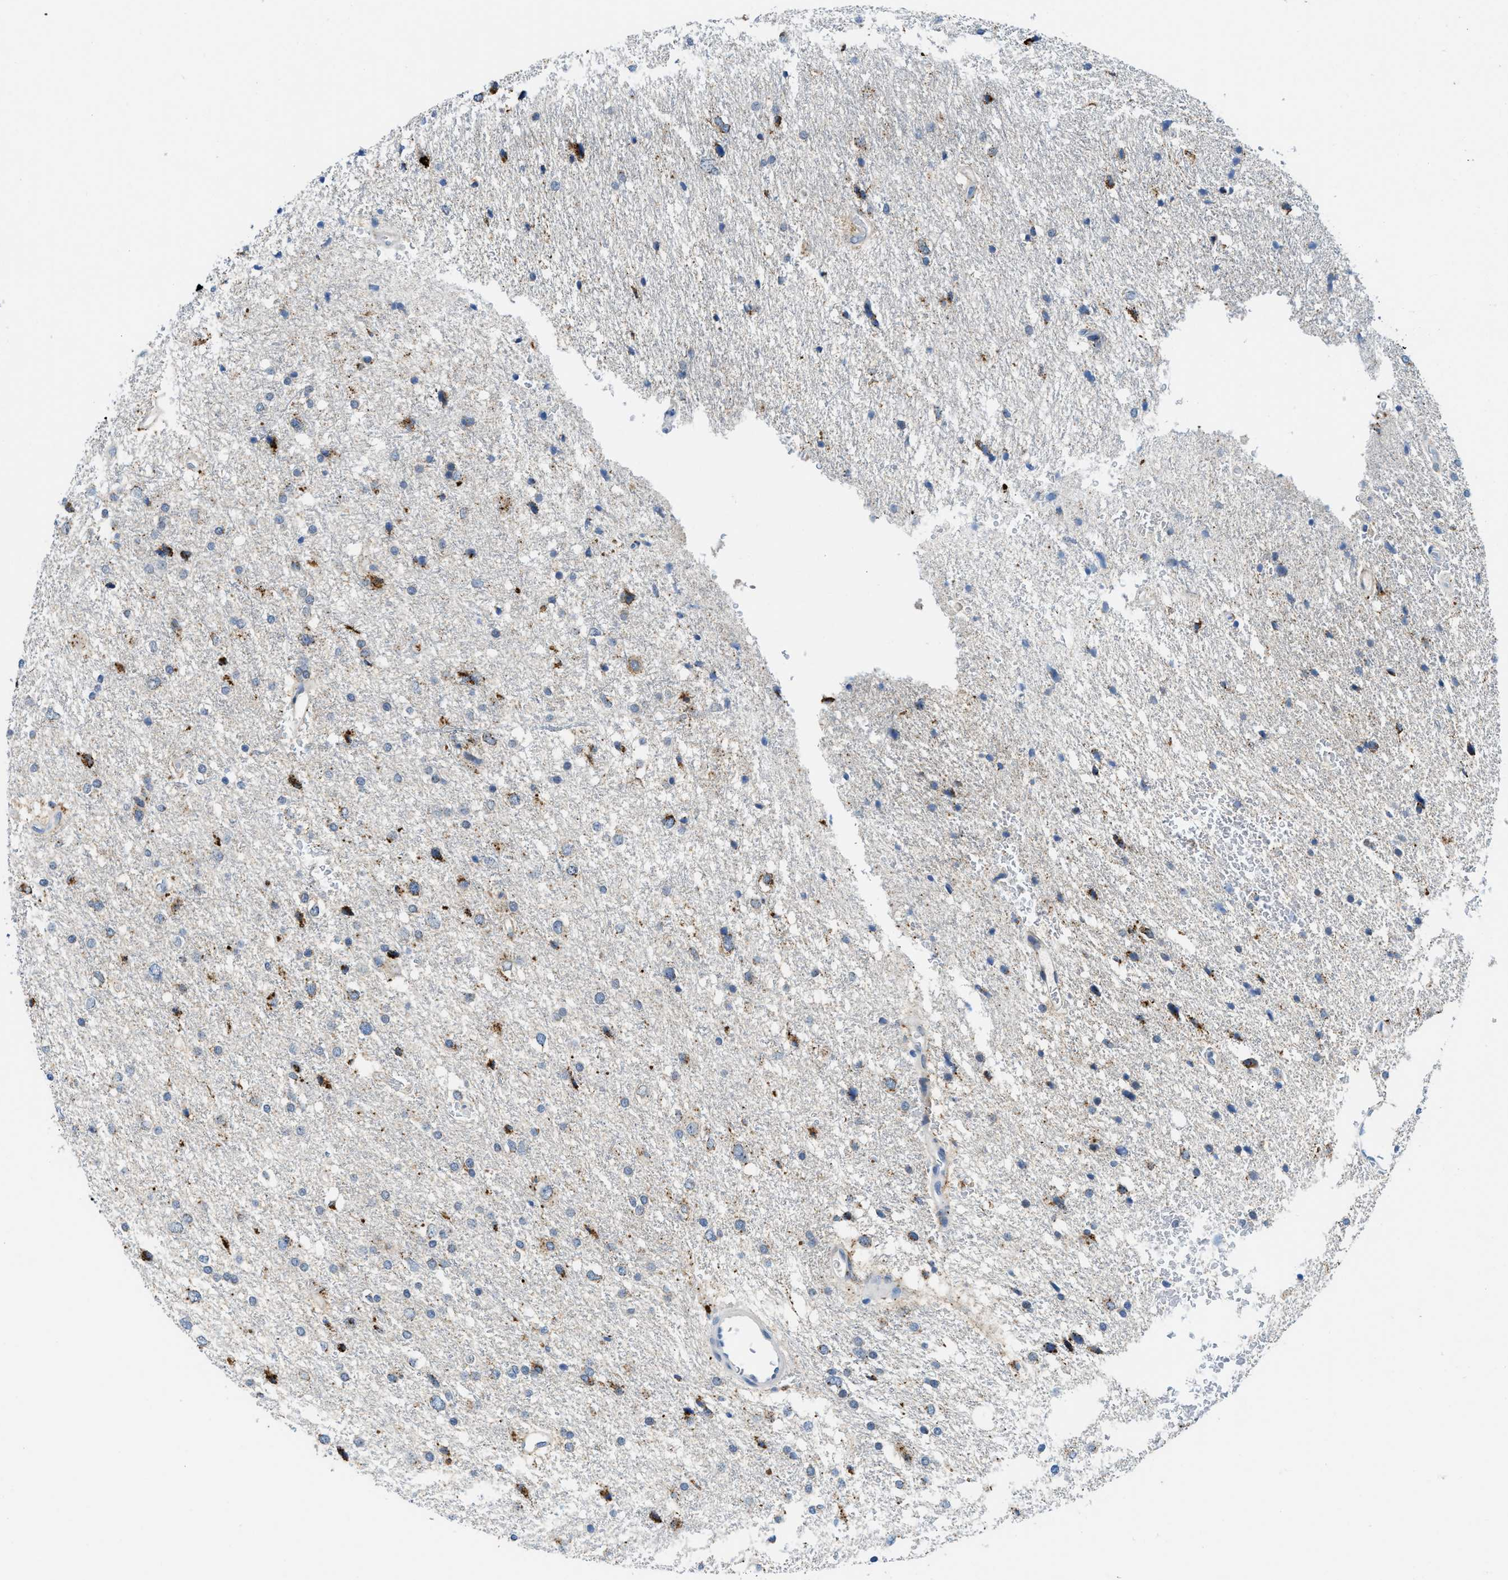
{"staining": {"intensity": "moderate", "quantity": "<25%", "location": "cytoplasmic/membranous"}, "tissue": "glioma", "cell_type": "Tumor cells", "image_type": "cancer", "snomed": [{"axis": "morphology", "description": "Glioma, malignant, Low grade"}, {"axis": "topography", "description": "Brain"}], "caption": "This micrograph exhibits IHC staining of human low-grade glioma (malignant), with low moderate cytoplasmic/membranous expression in about <25% of tumor cells.", "gene": "TSPAN3", "patient": {"sex": "female", "age": 37}}